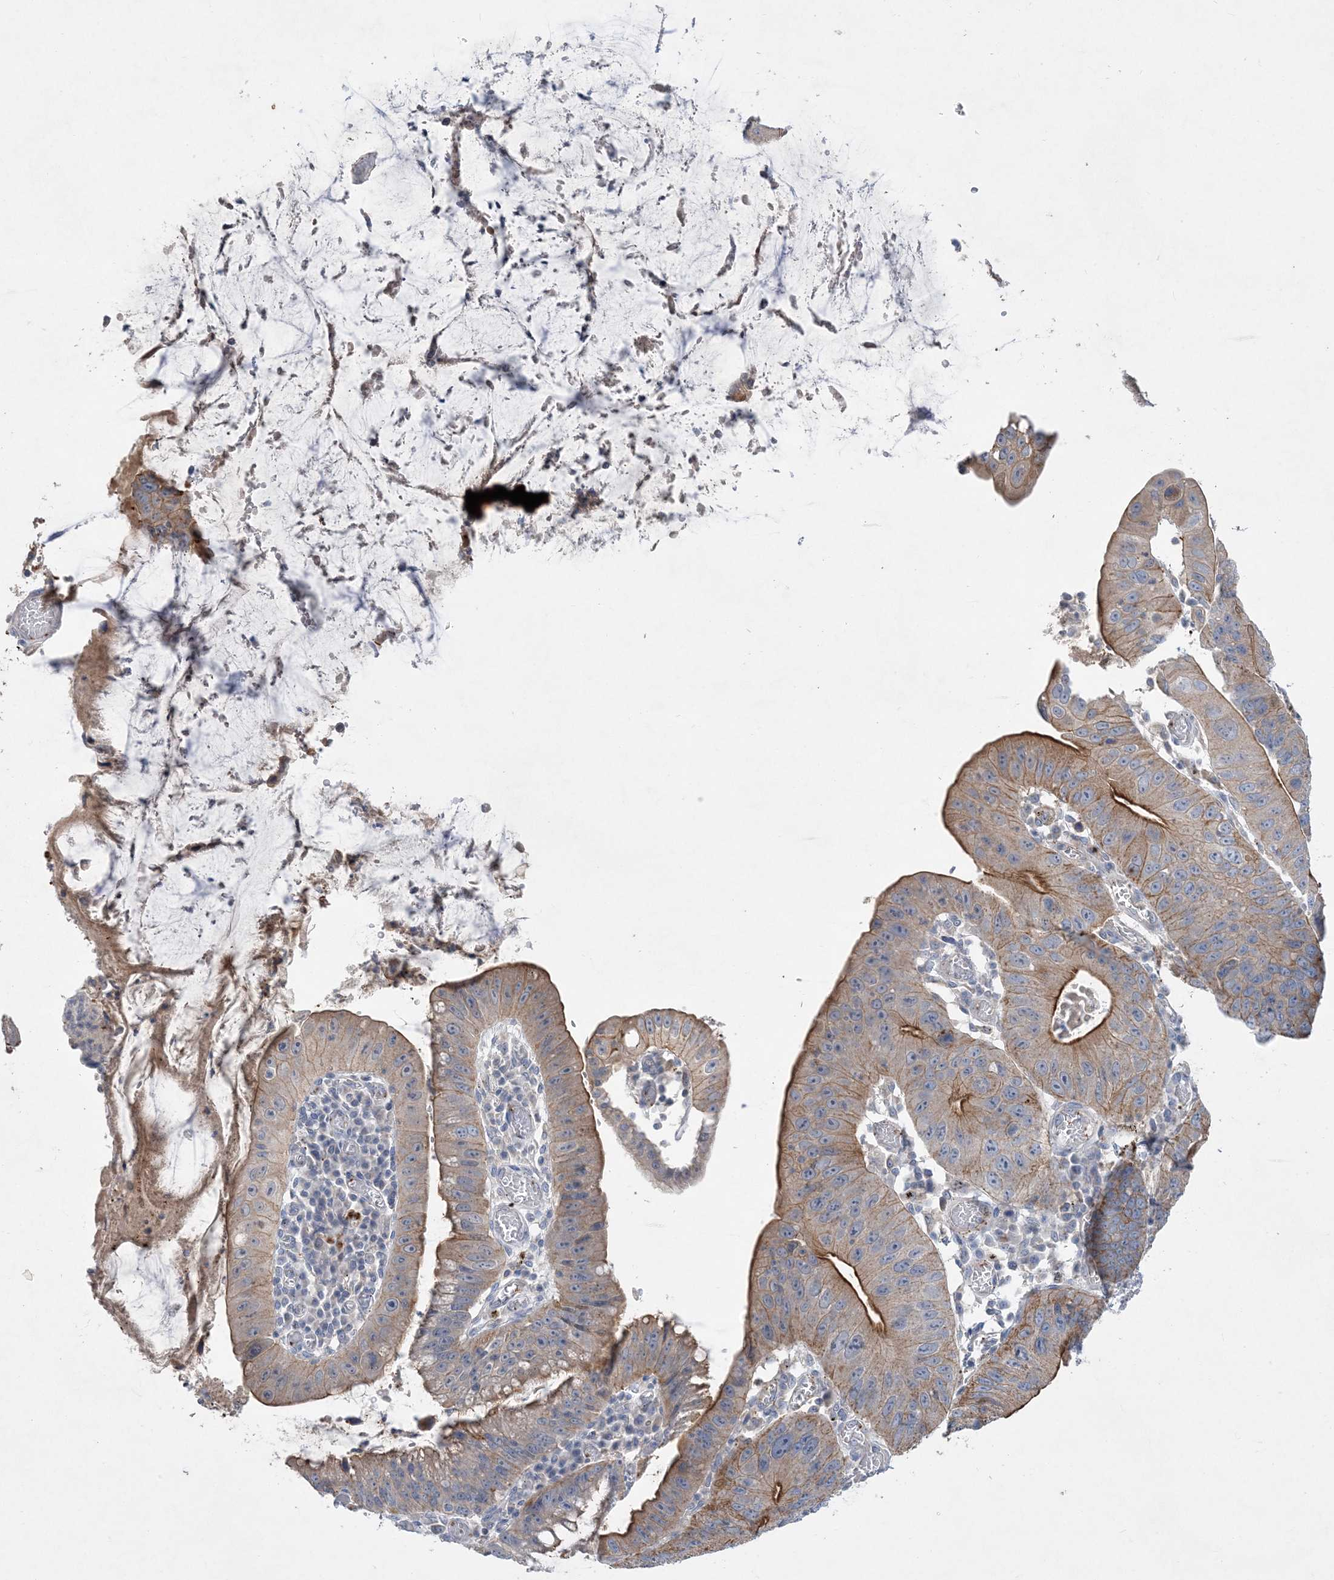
{"staining": {"intensity": "moderate", "quantity": "25%-75%", "location": "cytoplasmic/membranous"}, "tissue": "stomach cancer", "cell_type": "Tumor cells", "image_type": "cancer", "snomed": [{"axis": "morphology", "description": "Adenocarcinoma, NOS"}, {"axis": "topography", "description": "Stomach"}], "caption": "Stomach cancer stained with immunohistochemistry (IHC) exhibits moderate cytoplasmic/membranous staining in approximately 25%-75% of tumor cells.", "gene": "ADCK2", "patient": {"sex": "male", "age": 59}}